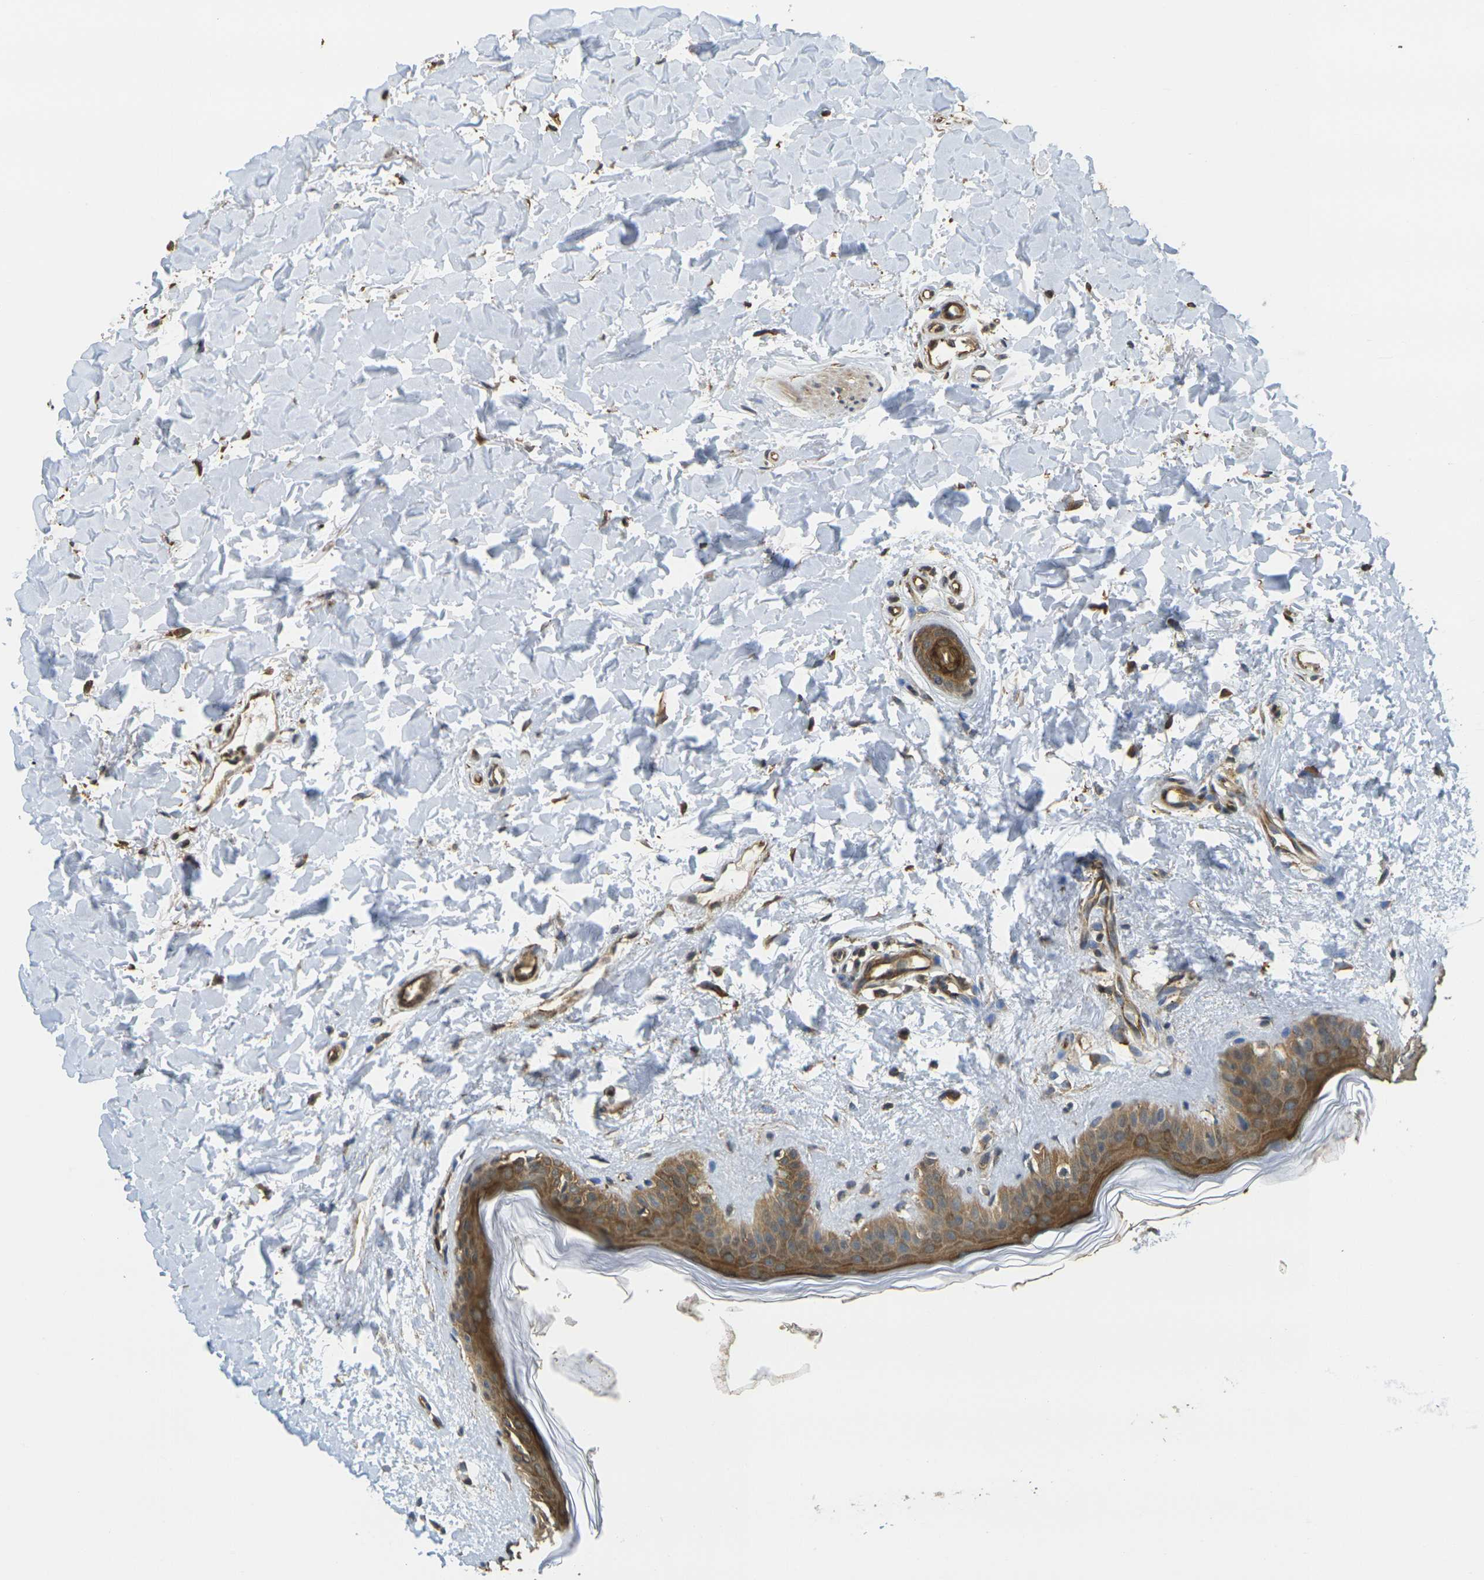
{"staining": {"intensity": "moderate", "quantity": ">75%", "location": "cytoplasmic/membranous"}, "tissue": "skin", "cell_type": "Fibroblasts", "image_type": "normal", "snomed": [{"axis": "morphology", "description": "Normal tissue, NOS"}, {"axis": "topography", "description": "Skin"}], "caption": "Skin stained with a brown dye displays moderate cytoplasmic/membranous positive staining in approximately >75% of fibroblasts.", "gene": "CAST", "patient": {"sex": "female", "age": 41}}